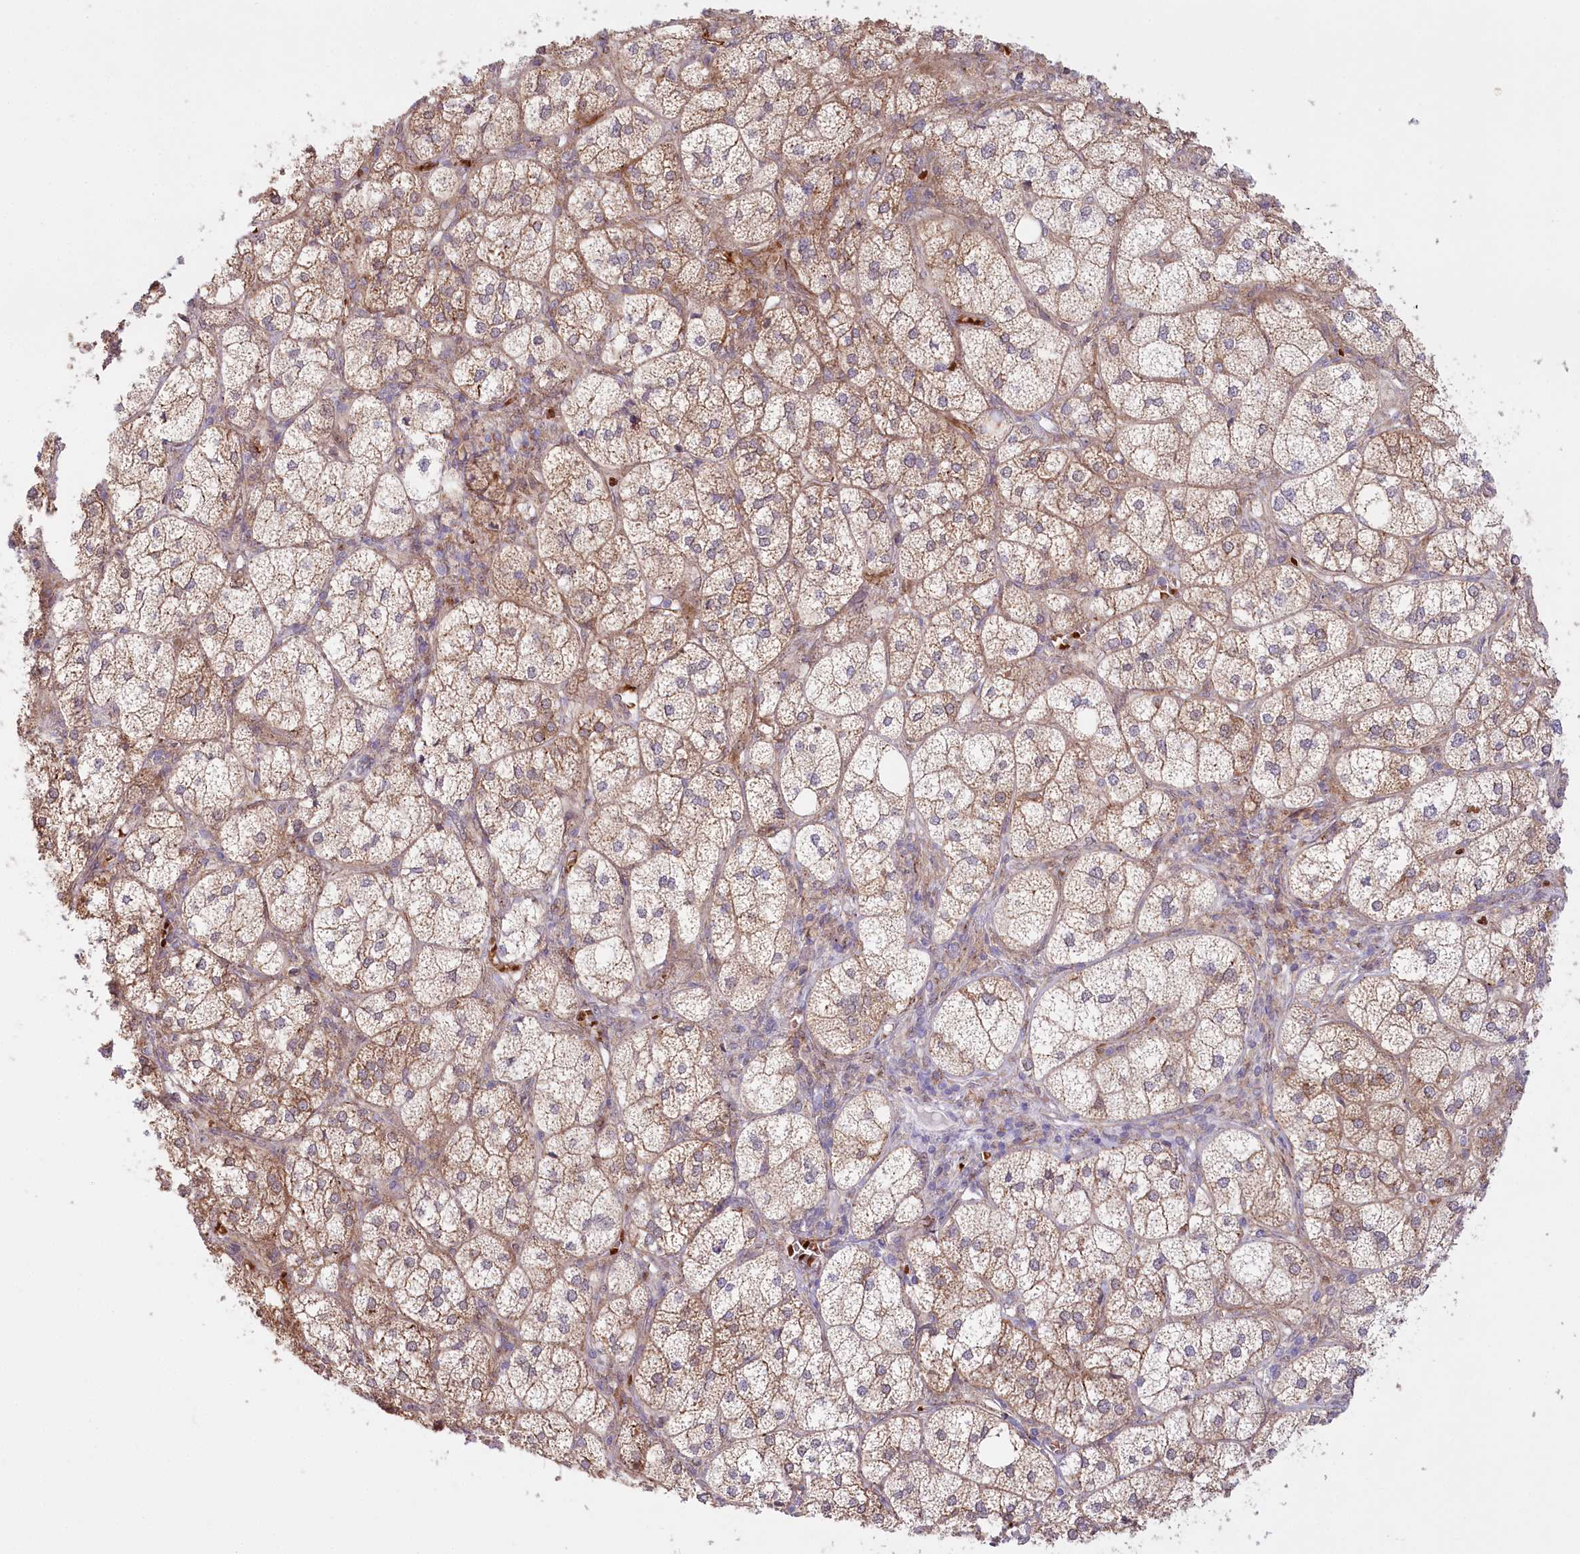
{"staining": {"intensity": "moderate", "quantity": ">75%", "location": "cytoplasmic/membranous"}, "tissue": "adrenal gland", "cell_type": "Glandular cells", "image_type": "normal", "snomed": [{"axis": "morphology", "description": "Normal tissue, NOS"}, {"axis": "topography", "description": "Adrenal gland"}], "caption": "Brown immunohistochemical staining in unremarkable human adrenal gland displays moderate cytoplasmic/membranous positivity in approximately >75% of glandular cells.", "gene": "COMMD3", "patient": {"sex": "female", "age": 61}}